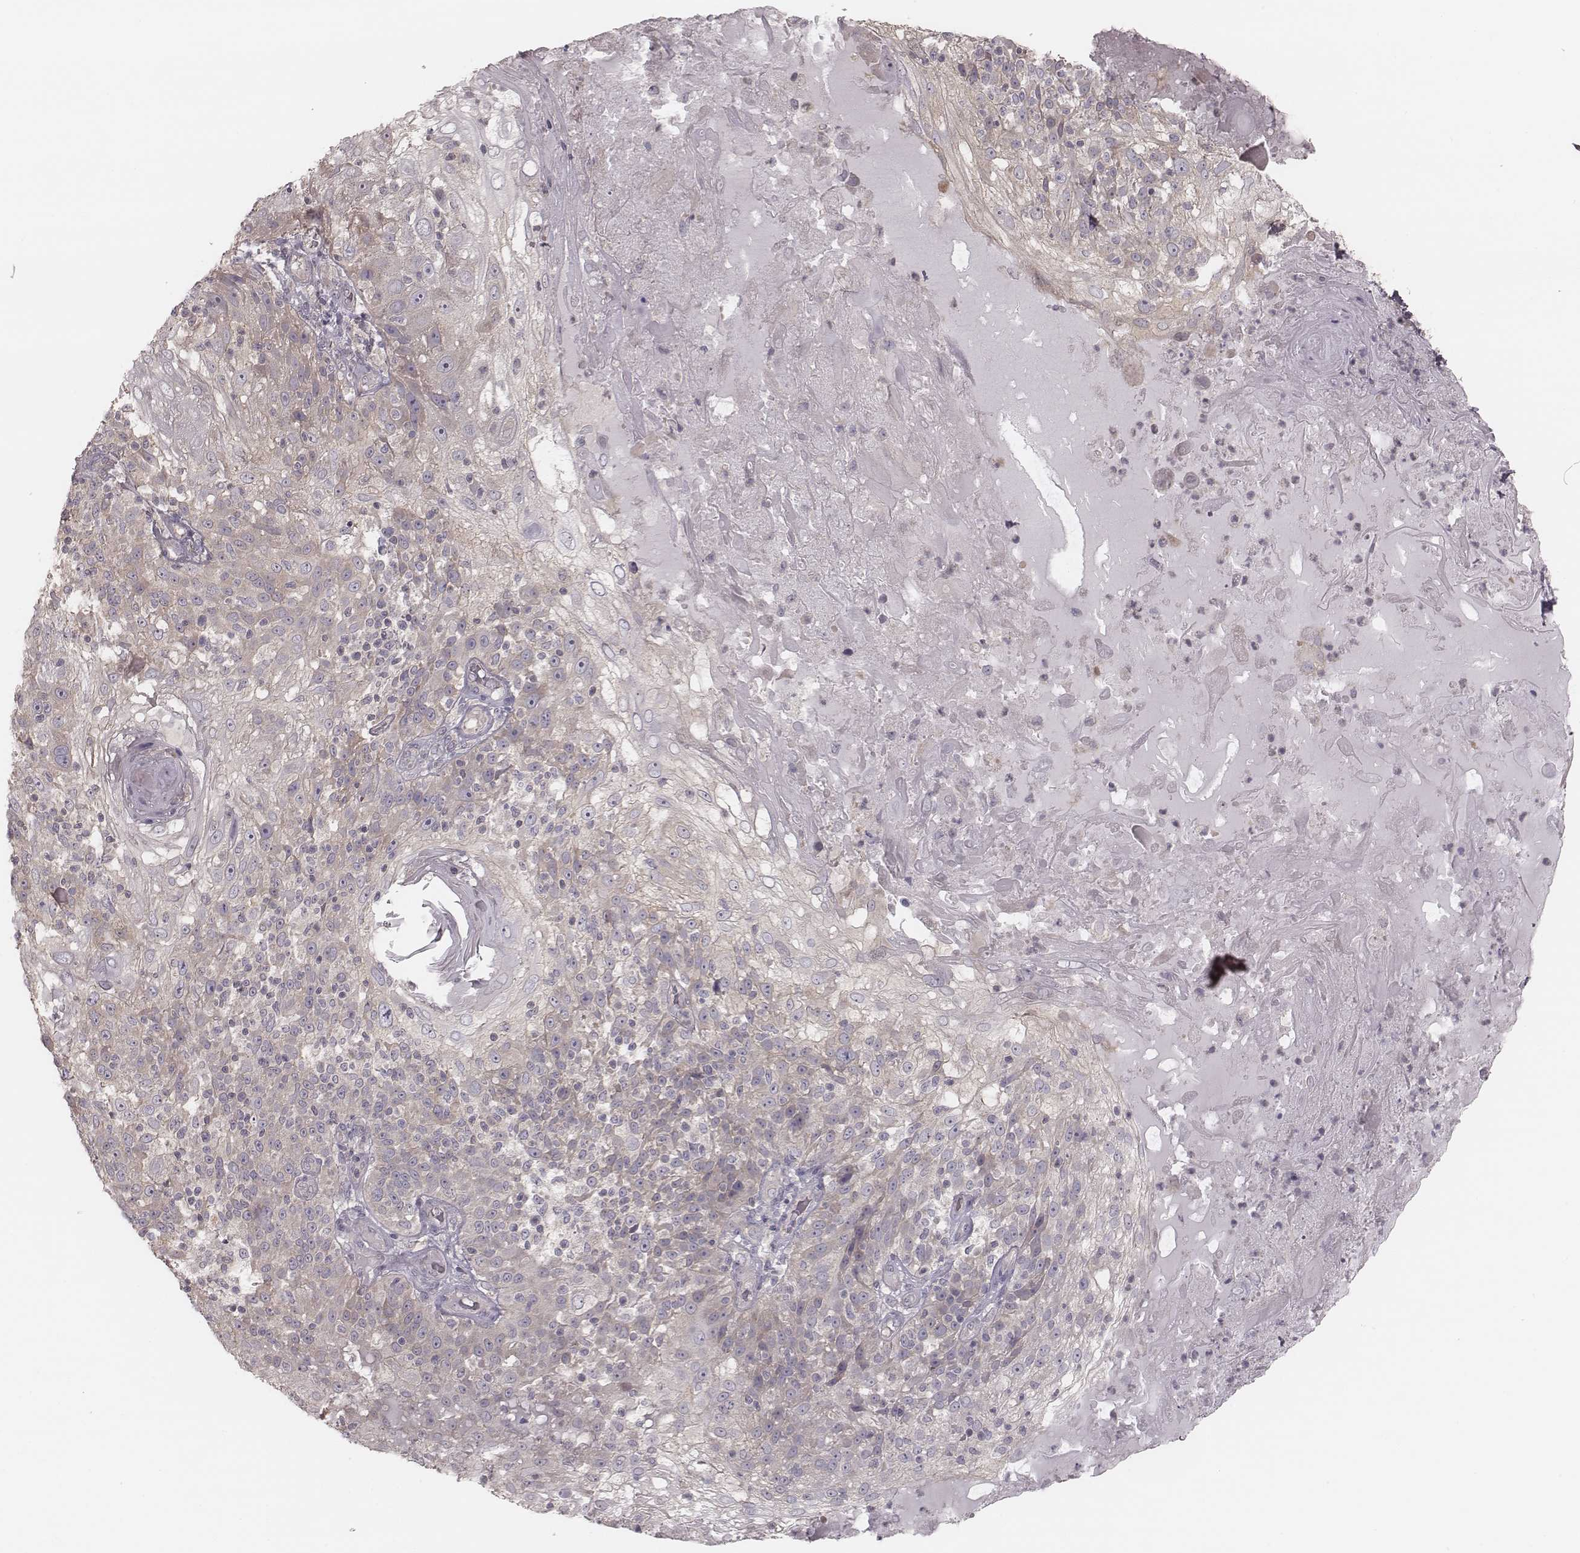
{"staining": {"intensity": "weak", "quantity": "<25%", "location": "cytoplasmic/membranous"}, "tissue": "skin cancer", "cell_type": "Tumor cells", "image_type": "cancer", "snomed": [{"axis": "morphology", "description": "Normal tissue, NOS"}, {"axis": "morphology", "description": "Squamous cell carcinoma, NOS"}, {"axis": "topography", "description": "Skin"}], "caption": "Skin cancer was stained to show a protein in brown. There is no significant expression in tumor cells. (DAB immunohistochemistry (IHC) visualized using brightfield microscopy, high magnification).", "gene": "TDRD5", "patient": {"sex": "female", "age": 83}}